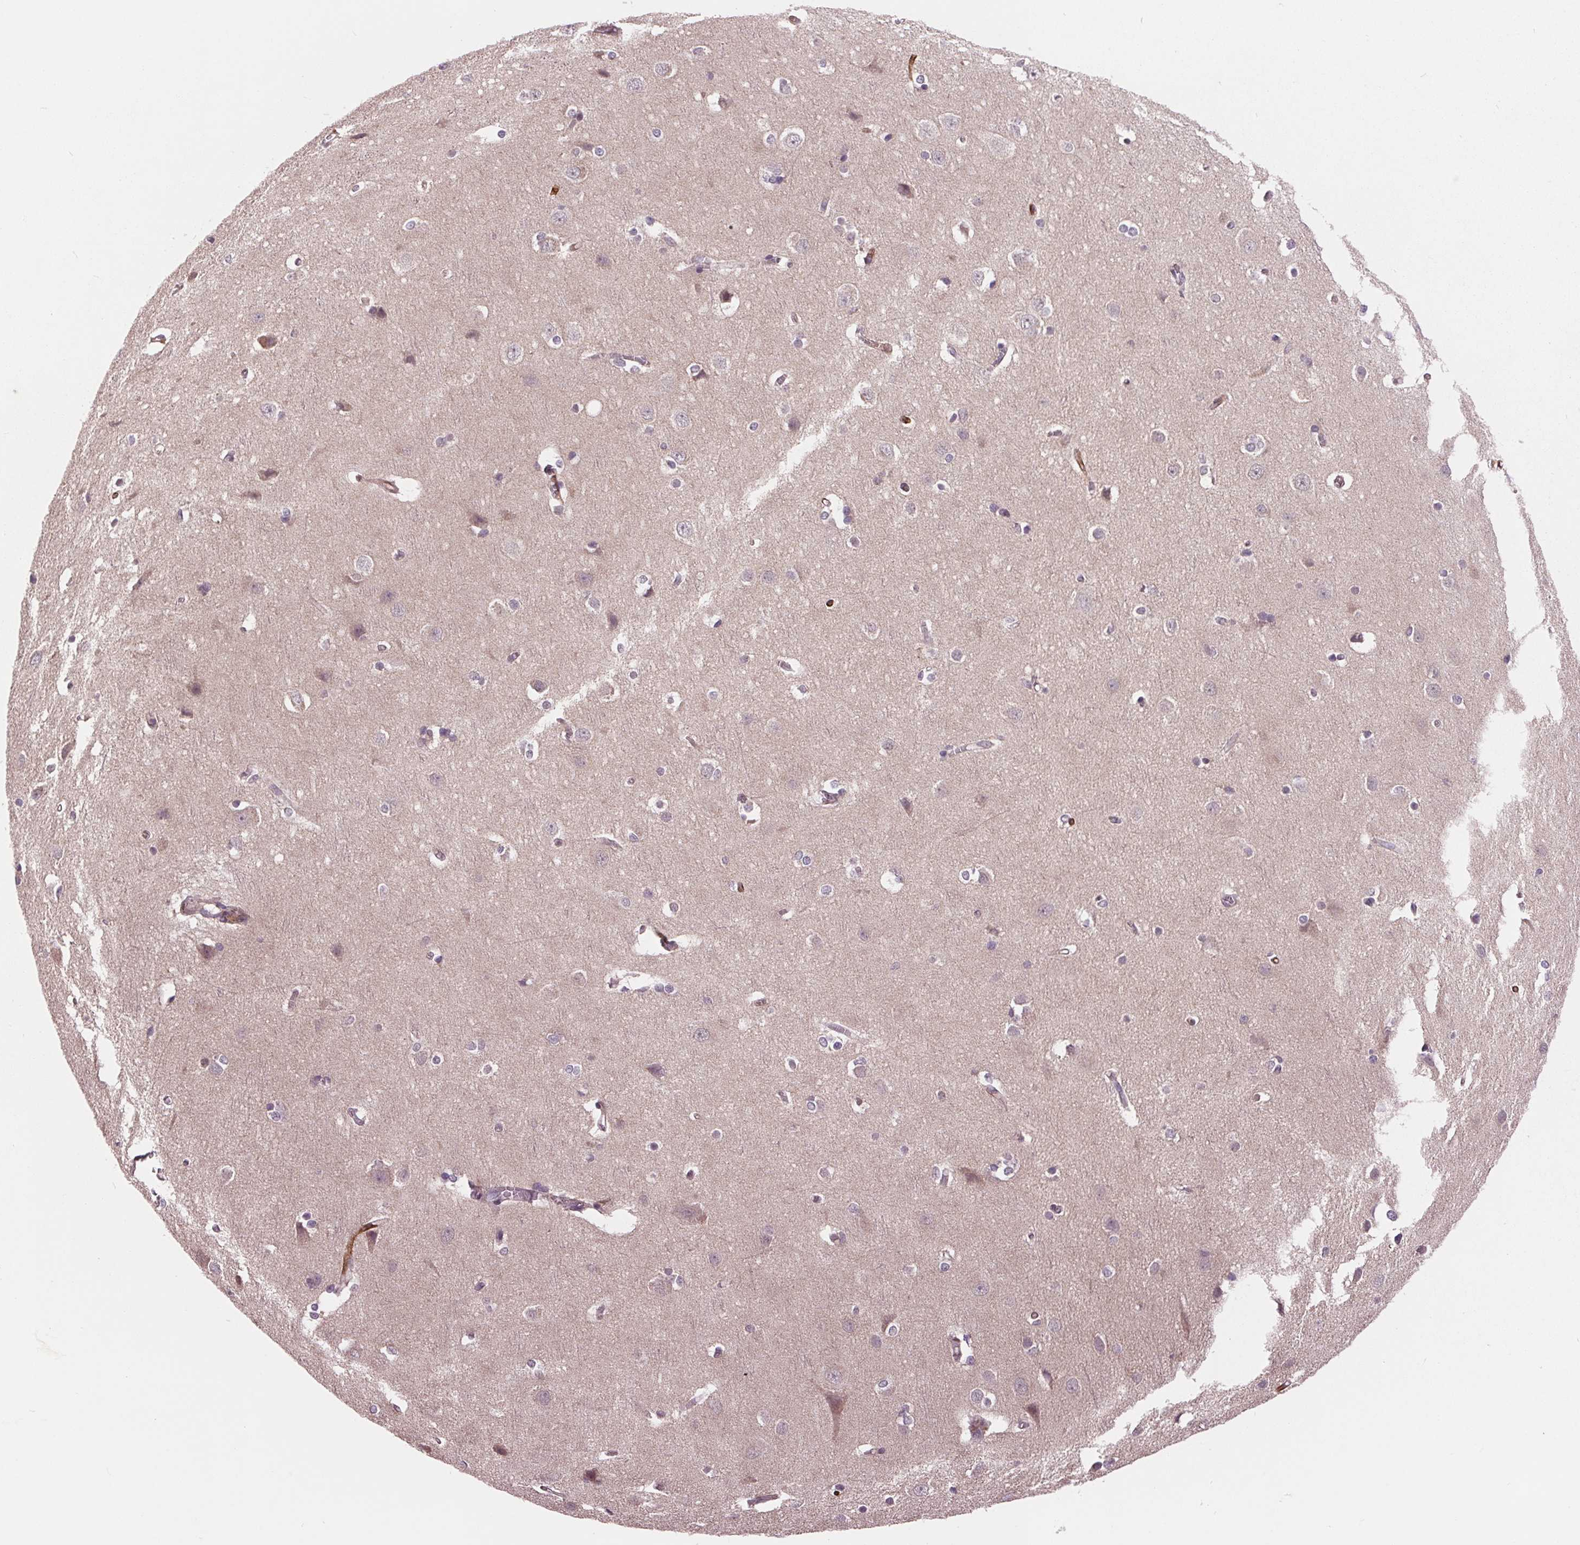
{"staining": {"intensity": "moderate", "quantity": "25%-75%", "location": "cytoplasmic/membranous"}, "tissue": "cerebral cortex", "cell_type": "Endothelial cells", "image_type": "normal", "snomed": [{"axis": "morphology", "description": "Normal tissue, NOS"}, {"axis": "topography", "description": "Cerebral cortex"}], "caption": "Approximately 25%-75% of endothelial cells in benign cerebral cortex demonstrate moderate cytoplasmic/membranous protein expression as visualized by brown immunohistochemical staining.", "gene": "MAPK8", "patient": {"sex": "male", "age": 37}}